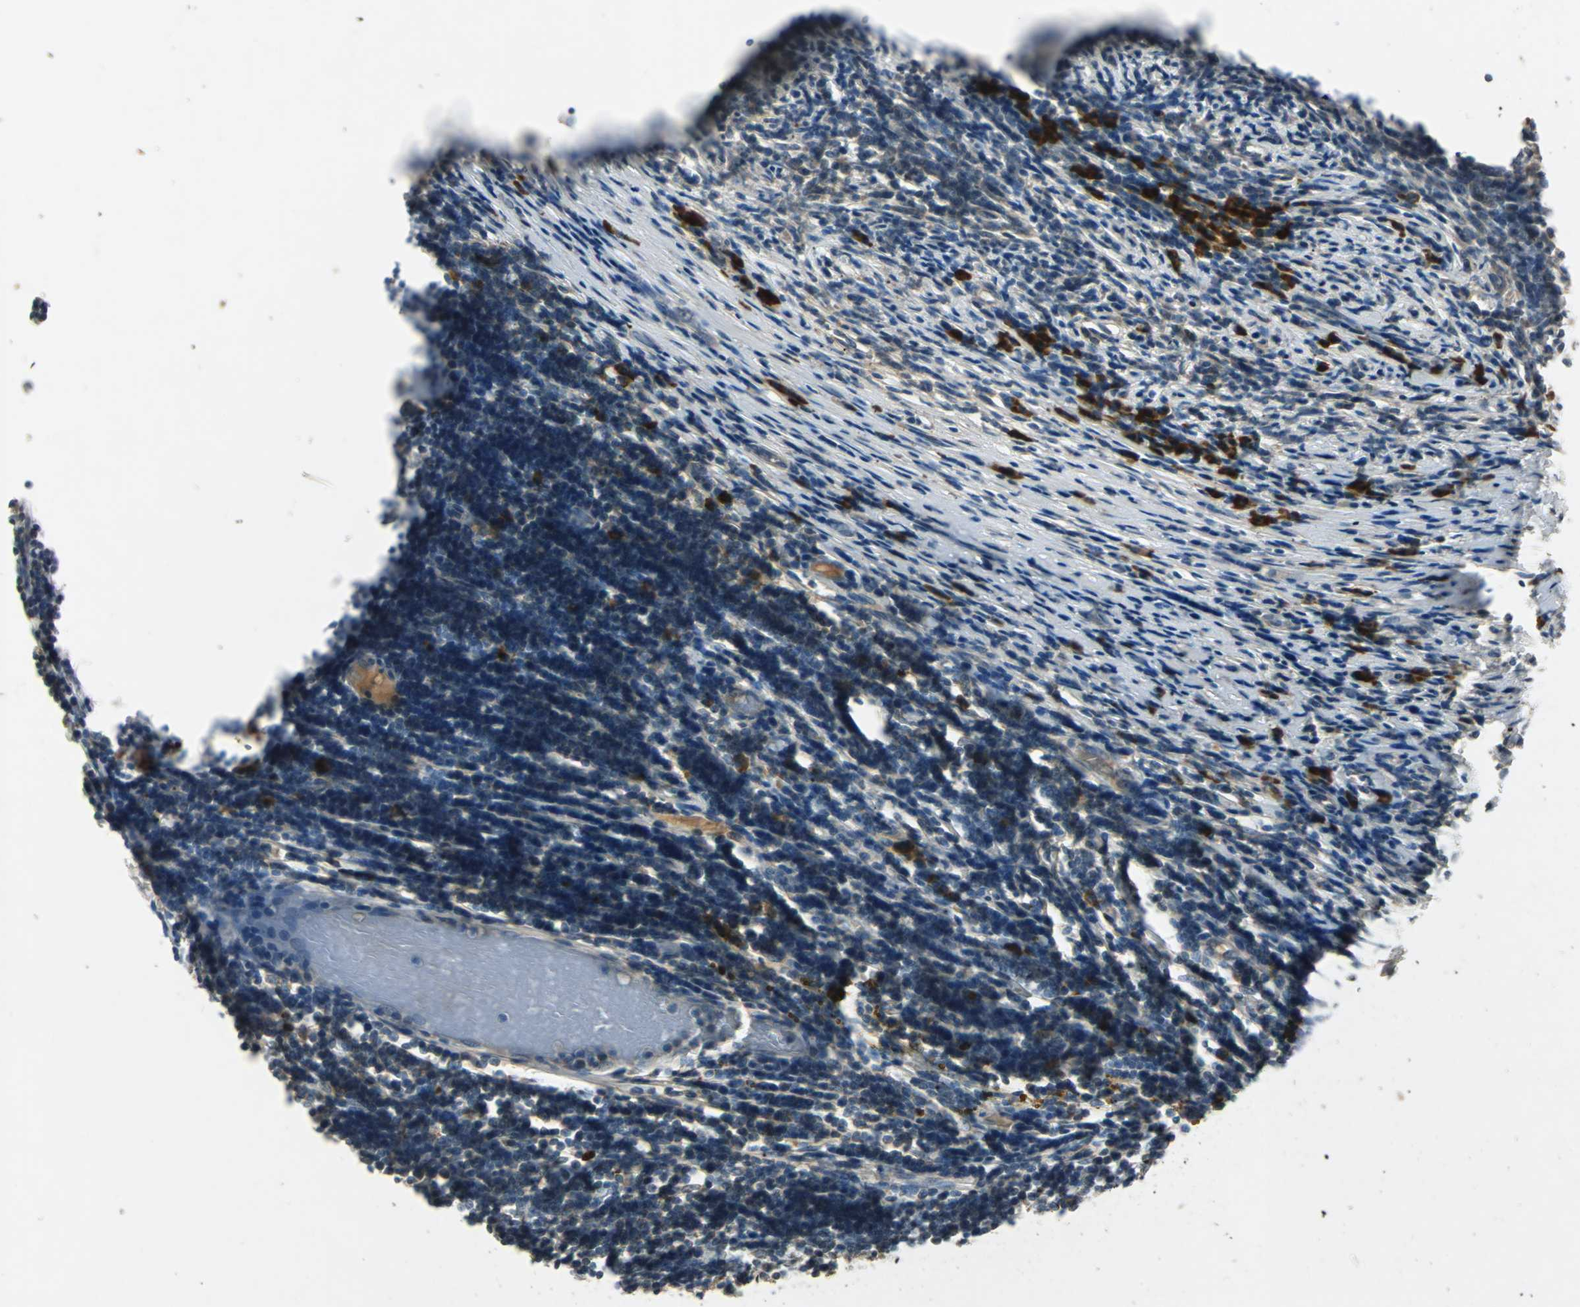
{"staining": {"intensity": "negative", "quantity": "none", "location": "none"}, "tissue": "melanoma", "cell_type": "Tumor cells", "image_type": "cancer", "snomed": [{"axis": "morphology", "description": "Malignant melanoma, Metastatic site"}, {"axis": "topography", "description": "Lymph node"}], "caption": "IHC image of neoplastic tissue: human melanoma stained with DAB (3,3'-diaminobenzidine) shows no significant protein expression in tumor cells.", "gene": "SLC2A13", "patient": {"sex": "male", "age": 61}}